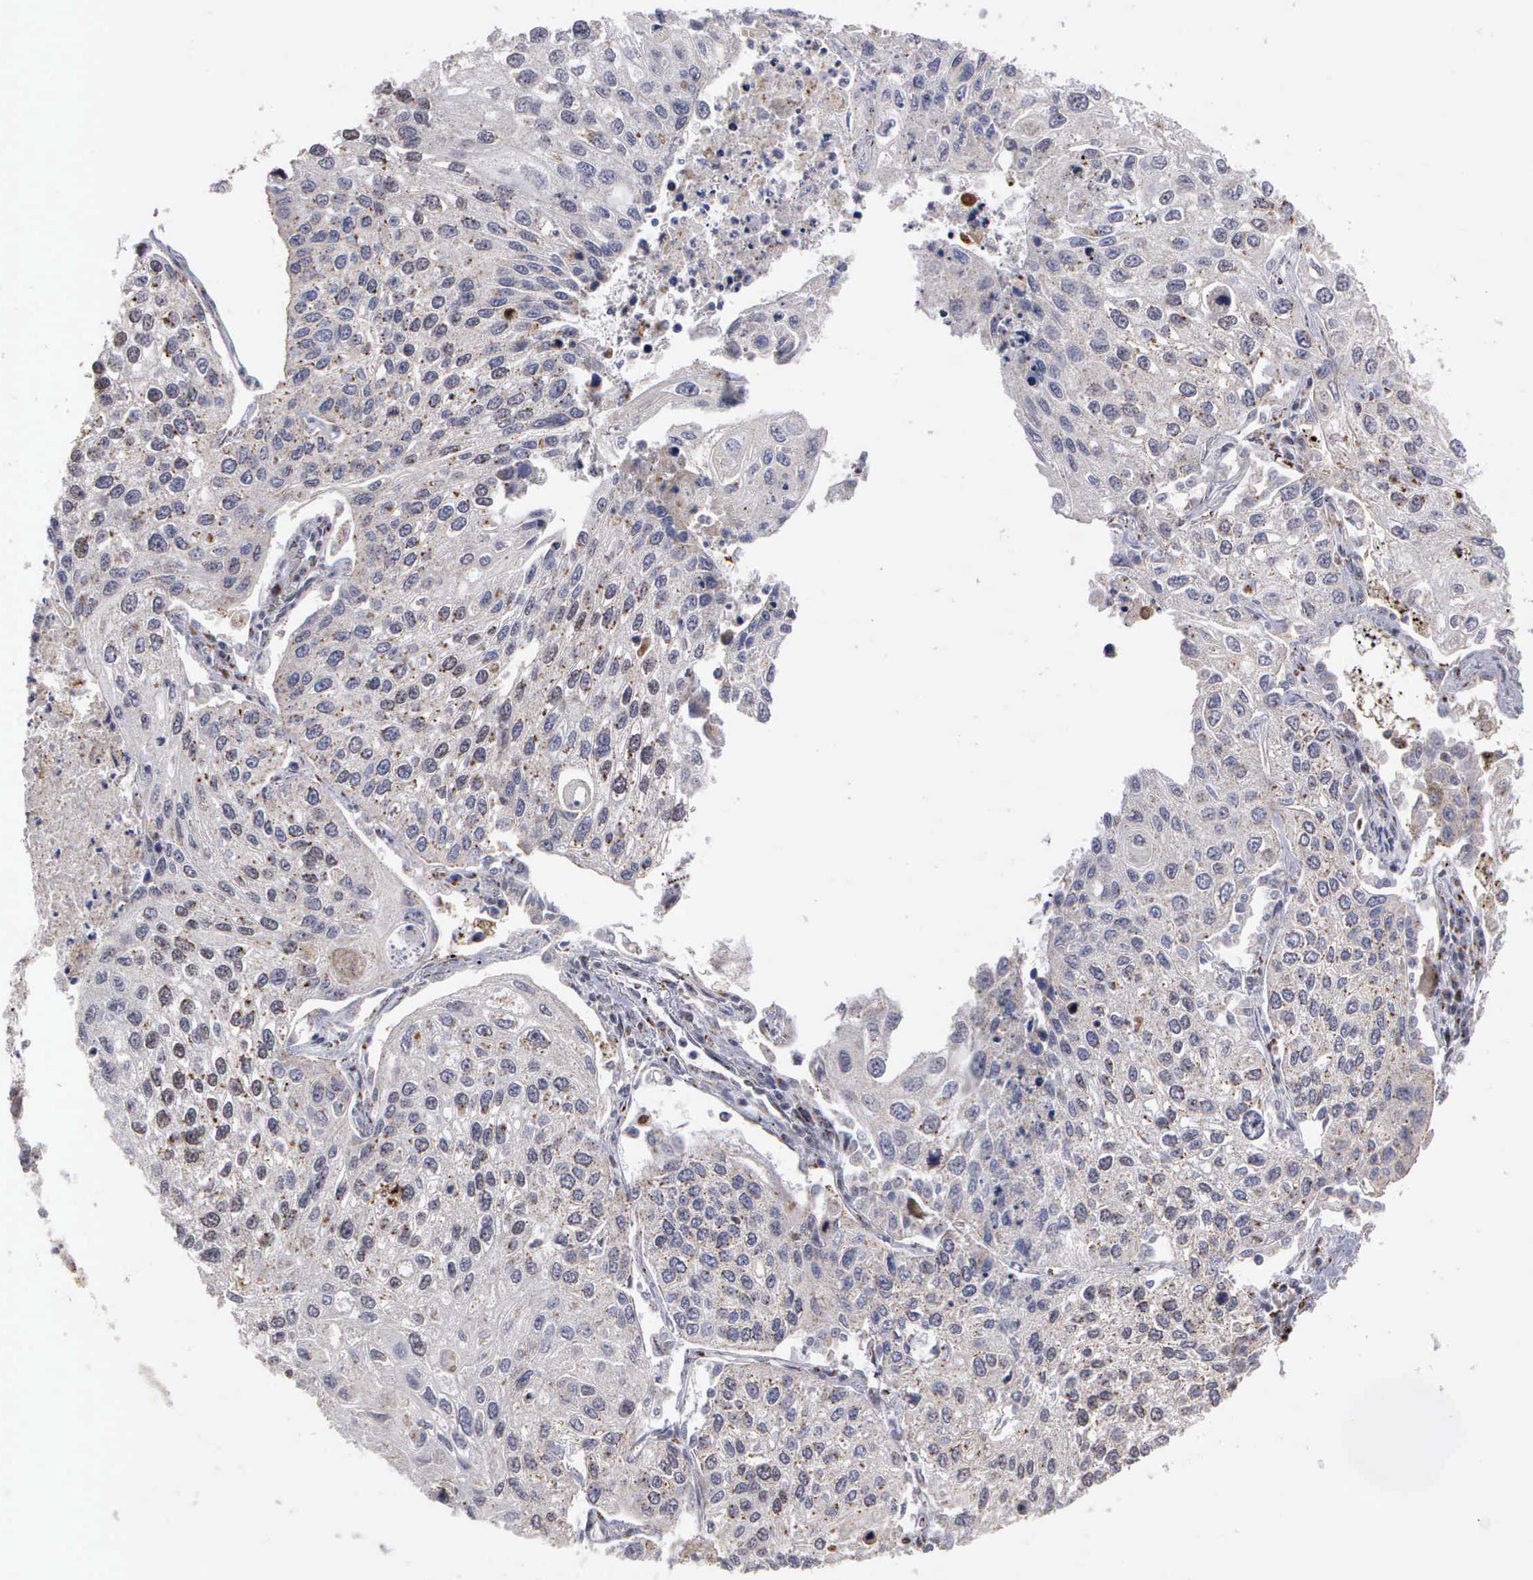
{"staining": {"intensity": "moderate", "quantity": "25%-75%", "location": "nuclear"}, "tissue": "lung cancer", "cell_type": "Tumor cells", "image_type": "cancer", "snomed": [{"axis": "morphology", "description": "Squamous cell carcinoma, NOS"}, {"axis": "topography", "description": "Lung"}], "caption": "Immunohistochemical staining of human lung cancer displays medium levels of moderate nuclear protein staining in approximately 25%-75% of tumor cells.", "gene": "GTF2A1", "patient": {"sex": "male", "age": 75}}